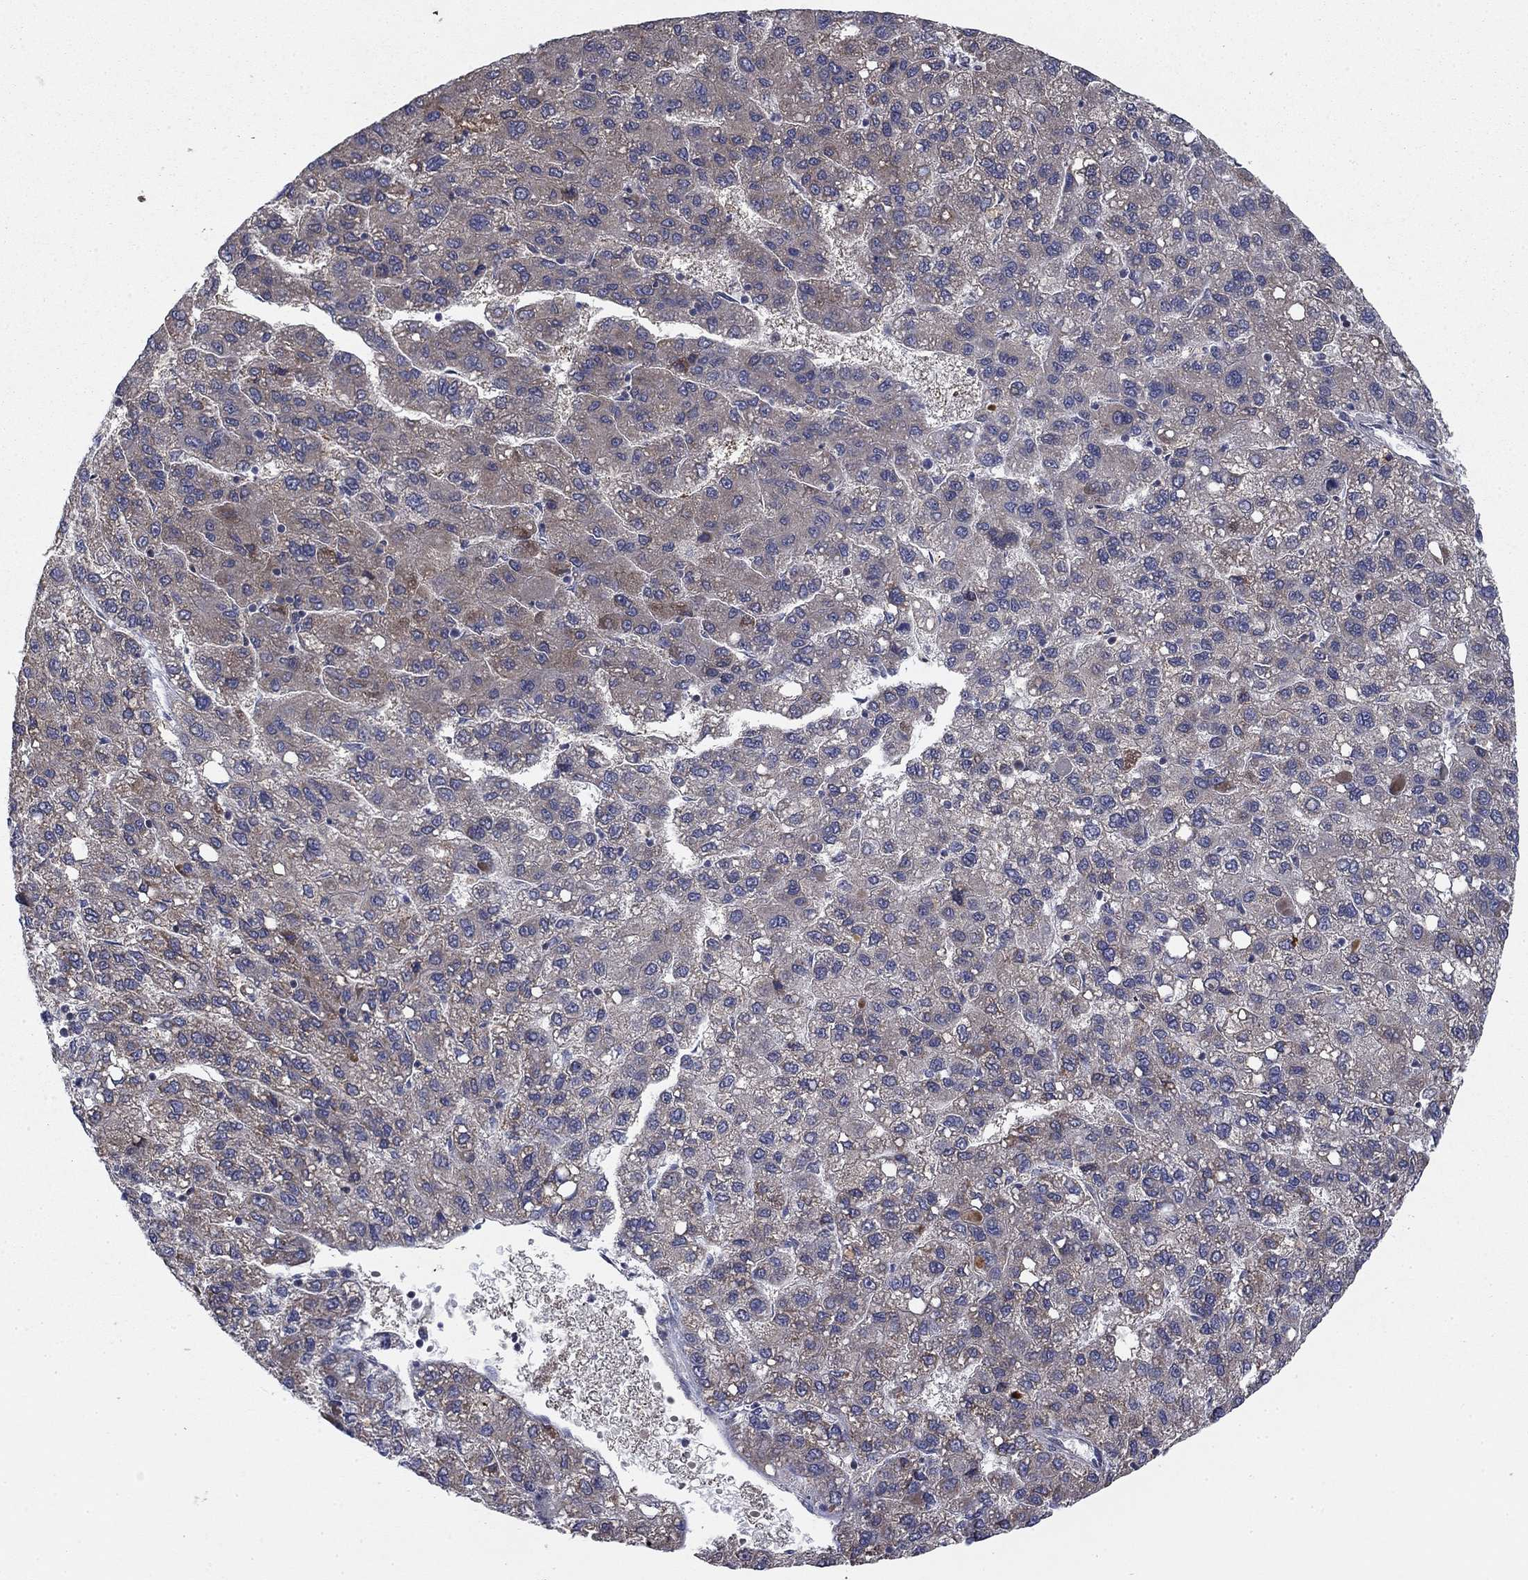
{"staining": {"intensity": "negative", "quantity": "none", "location": "none"}, "tissue": "liver cancer", "cell_type": "Tumor cells", "image_type": "cancer", "snomed": [{"axis": "morphology", "description": "Carcinoma, Hepatocellular, NOS"}, {"axis": "topography", "description": "Liver"}], "caption": "A histopathology image of human liver cancer is negative for staining in tumor cells.", "gene": "MMAA", "patient": {"sex": "female", "age": 82}}